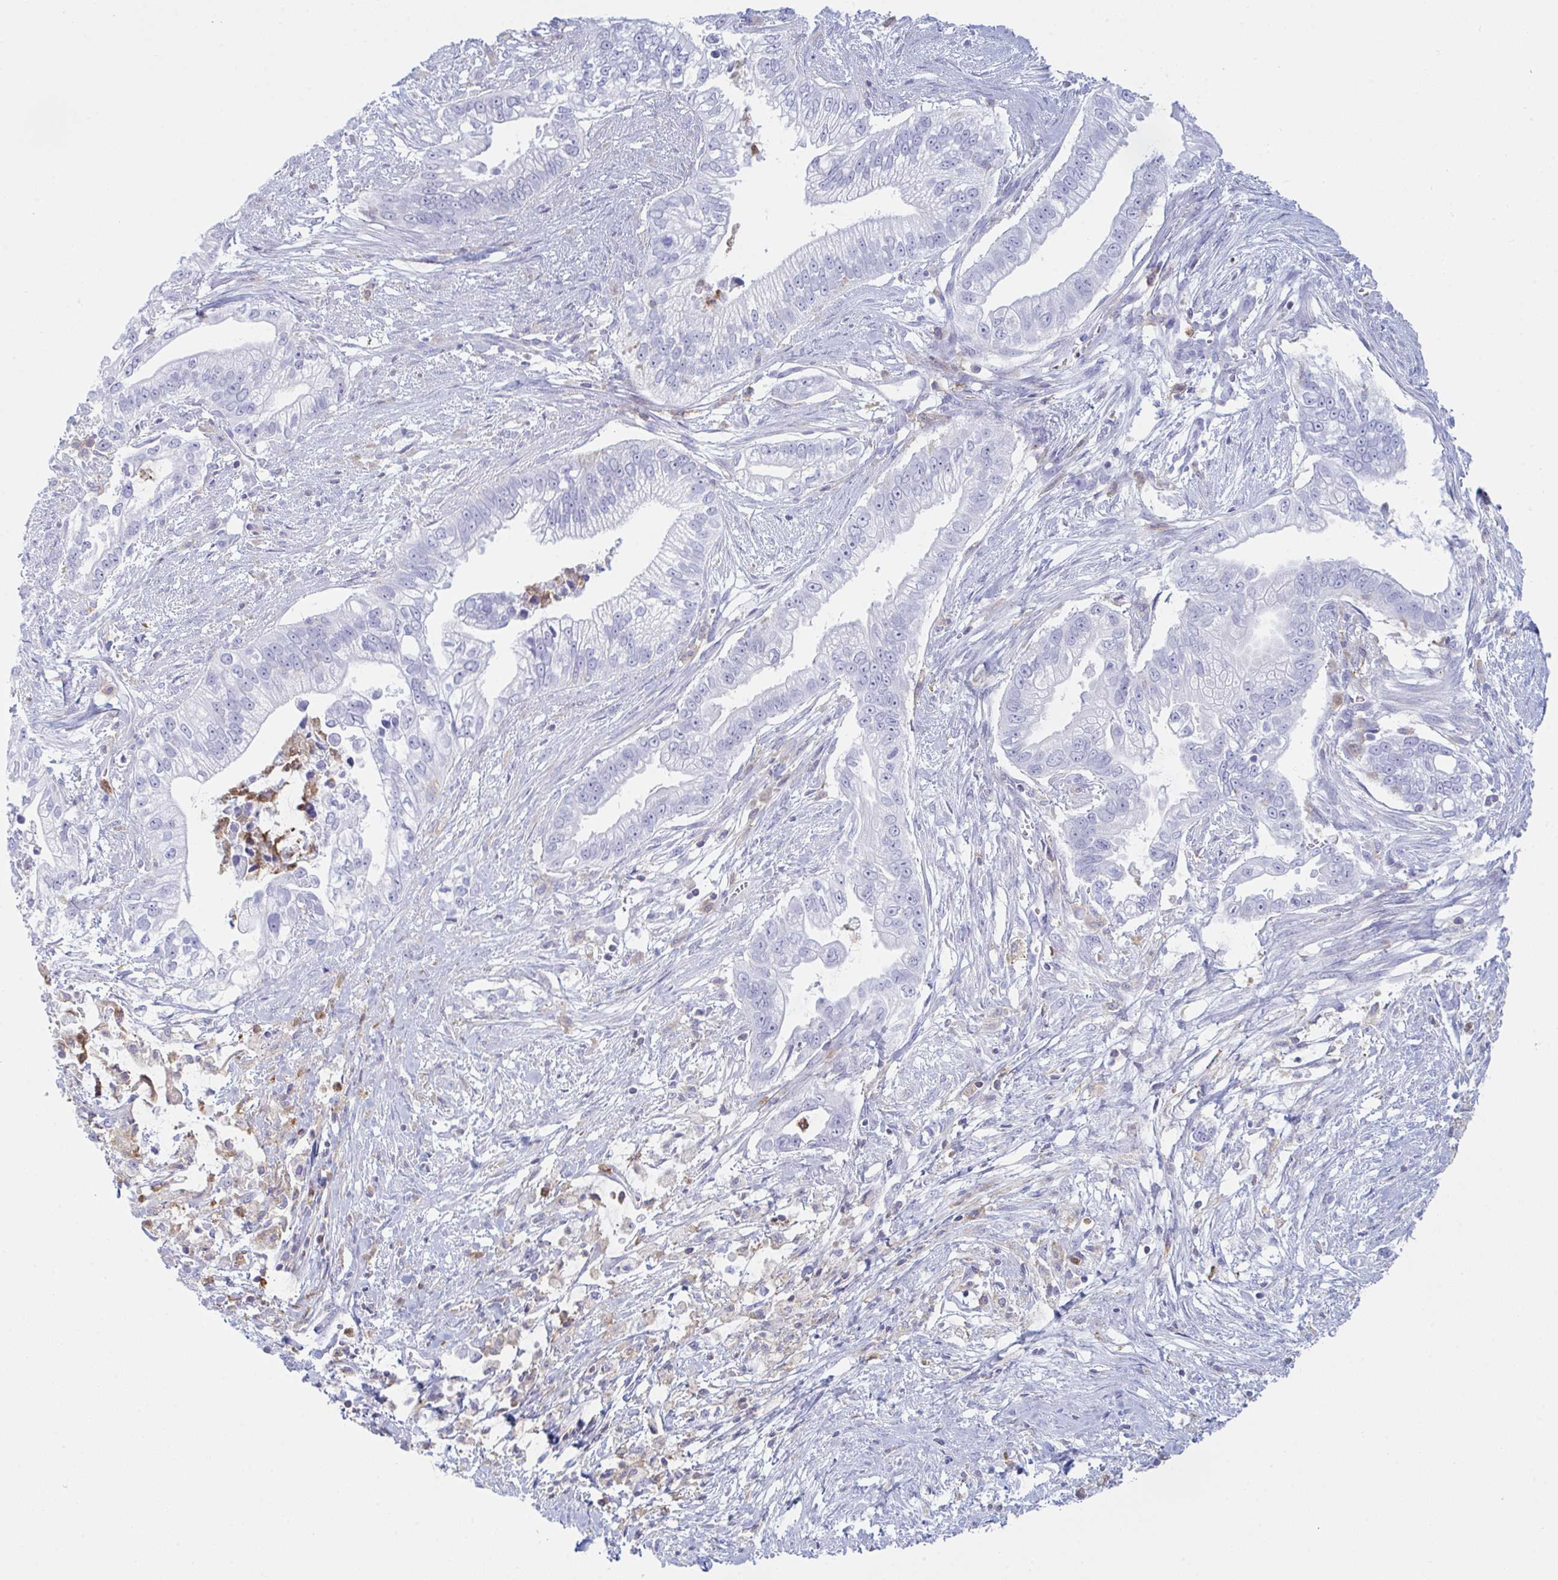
{"staining": {"intensity": "negative", "quantity": "none", "location": "none"}, "tissue": "pancreatic cancer", "cell_type": "Tumor cells", "image_type": "cancer", "snomed": [{"axis": "morphology", "description": "Adenocarcinoma, NOS"}, {"axis": "topography", "description": "Pancreas"}], "caption": "High power microscopy micrograph of an immunohistochemistry (IHC) photomicrograph of pancreatic cancer (adenocarcinoma), revealing no significant staining in tumor cells.", "gene": "MYO1F", "patient": {"sex": "male", "age": 70}}